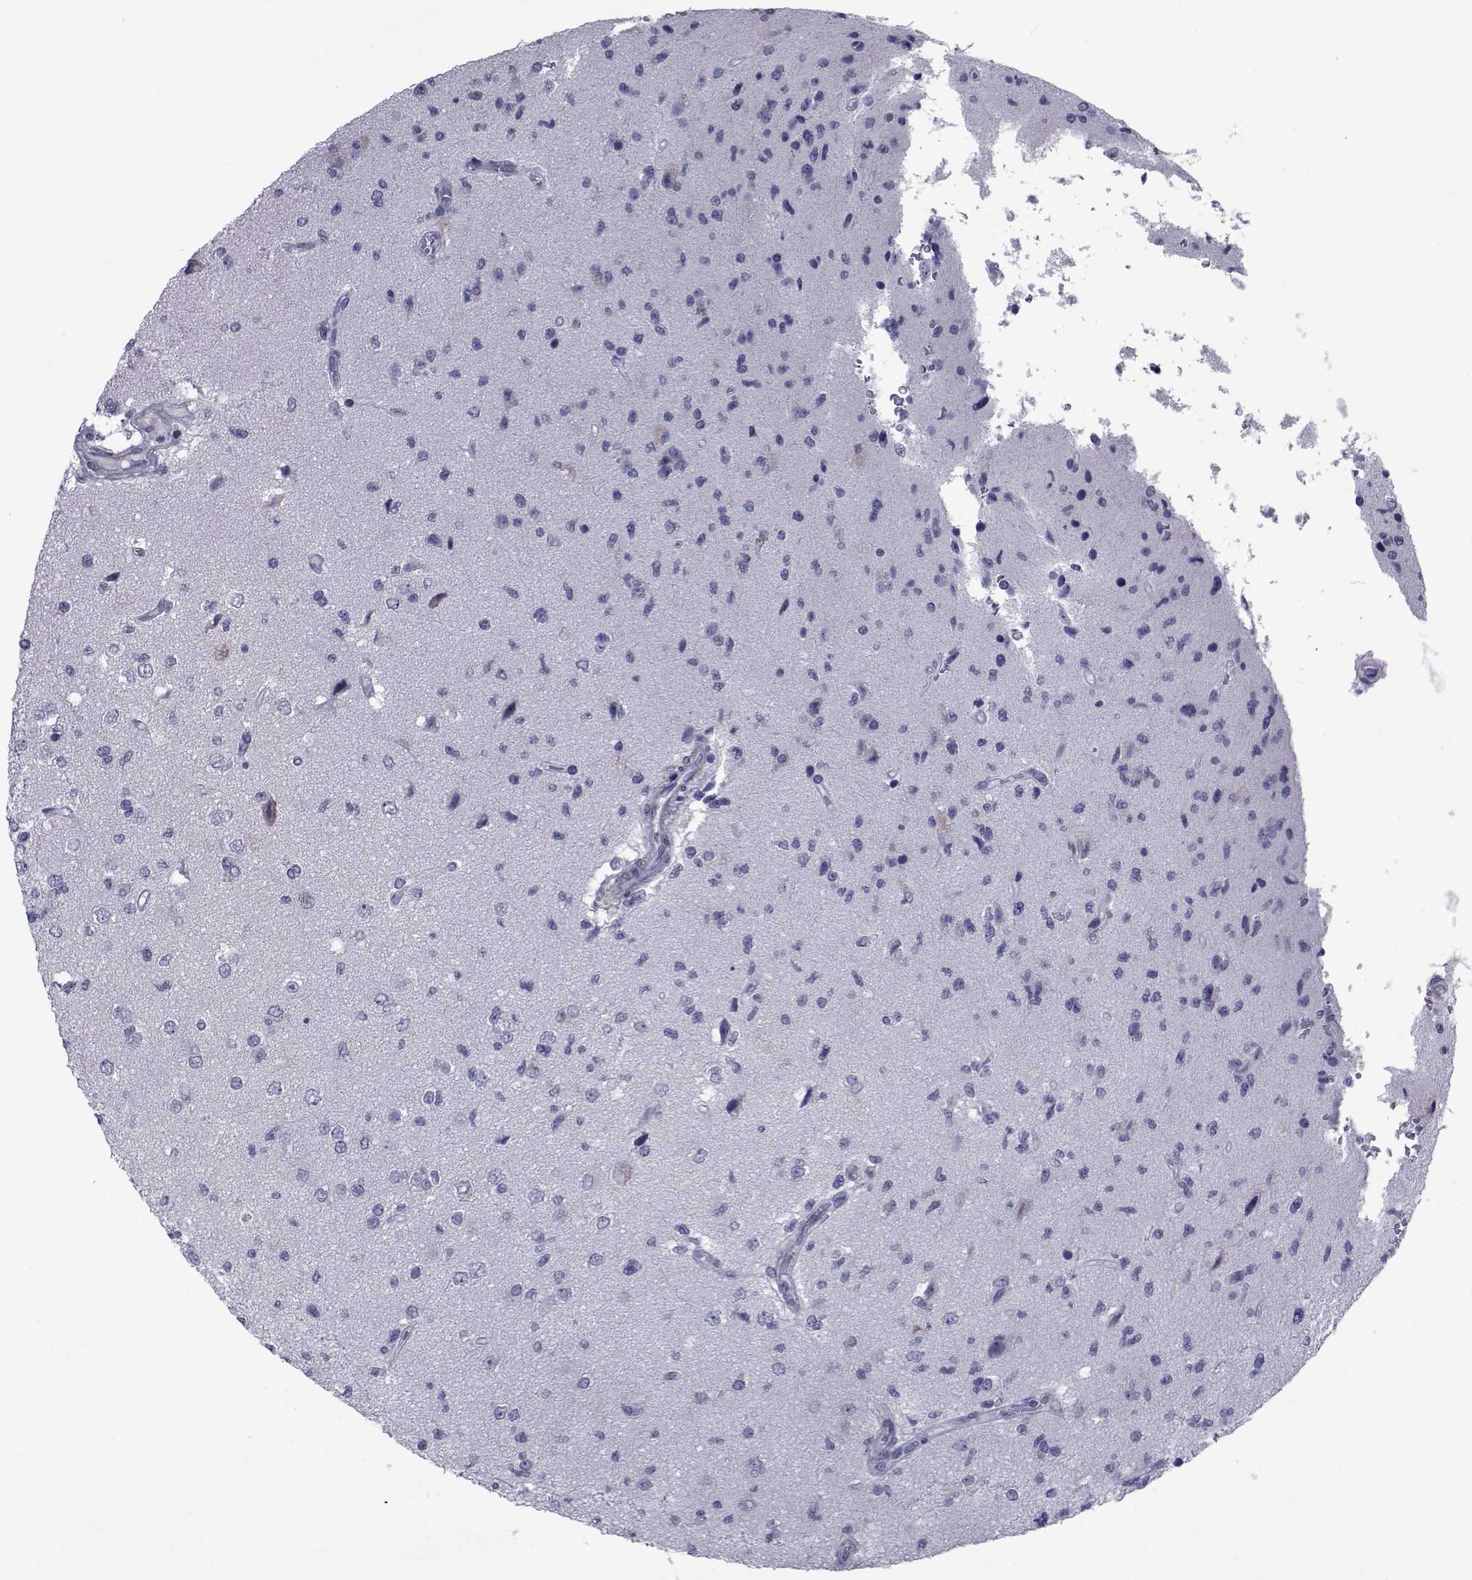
{"staining": {"intensity": "negative", "quantity": "none", "location": "none"}, "tissue": "glioma", "cell_type": "Tumor cells", "image_type": "cancer", "snomed": [{"axis": "morphology", "description": "Glioma, malignant, High grade"}, {"axis": "topography", "description": "Brain"}], "caption": "Immunohistochemistry (IHC) image of human glioma stained for a protein (brown), which shows no positivity in tumor cells.", "gene": "GKAP1", "patient": {"sex": "male", "age": 56}}